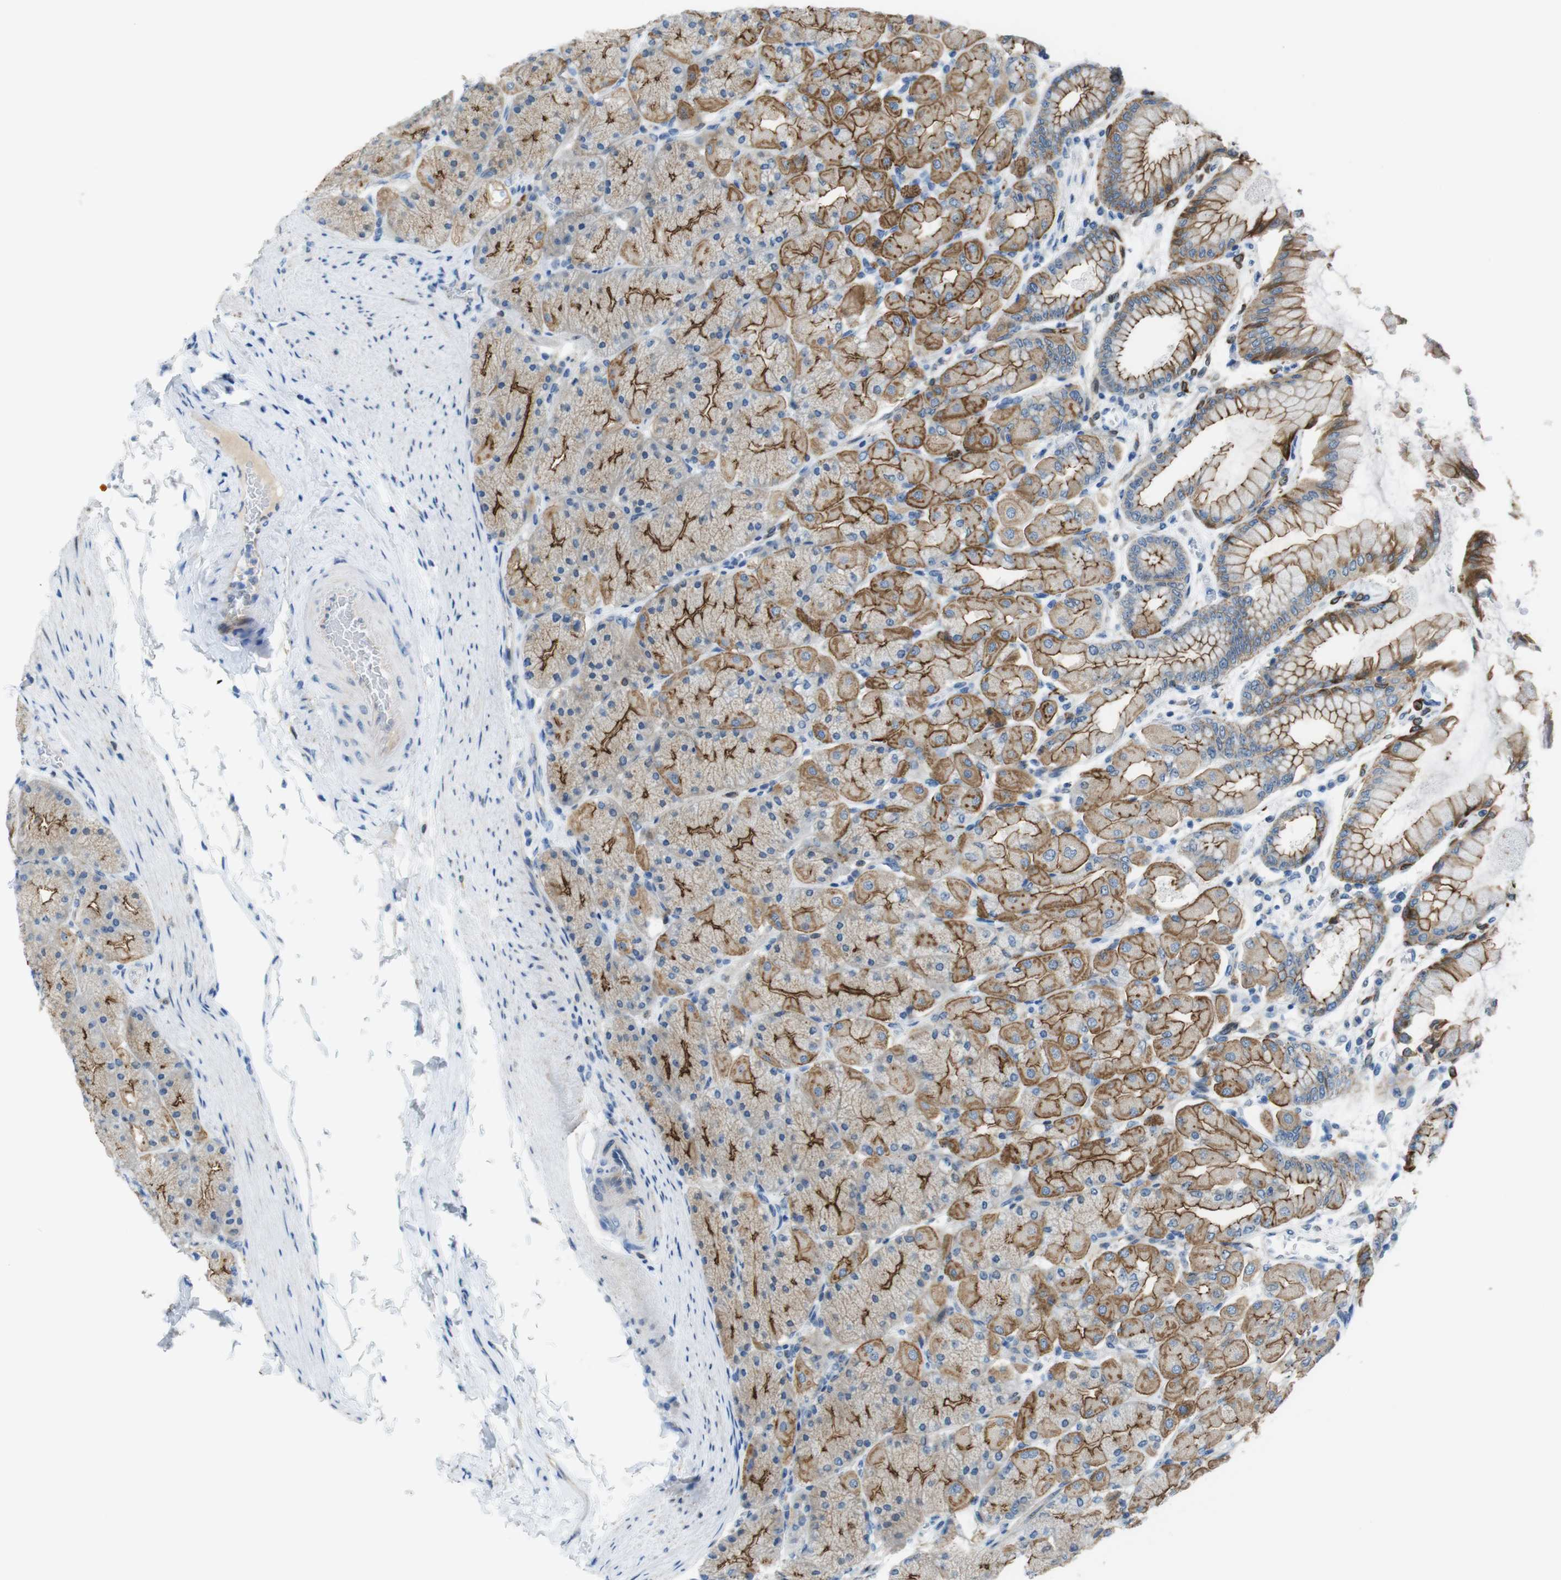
{"staining": {"intensity": "moderate", "quantity": ">75%", "location": "cytoplasmic/membranous"}, "tissue": "stomach", "cell_type": "Glandular cells", "image_type": "normal", "snomed": [{"axis": "morphology", "description": "Normal tissue, NOS"}, {"axis": "topography", "description": "Stomach, upper"}], "caption": "High-magnification brightfield microscopy of normal stomach stained with DAB (3,3'-diaminobenzidine) (brown) and counterstained with hematoxylin (blue). glandular cells exhibit moderate cytoplasmic/membranous expression is identified in about>75% of cells.", "gene": "TJP3", "patient": {"sex": "female", "age": 56}}